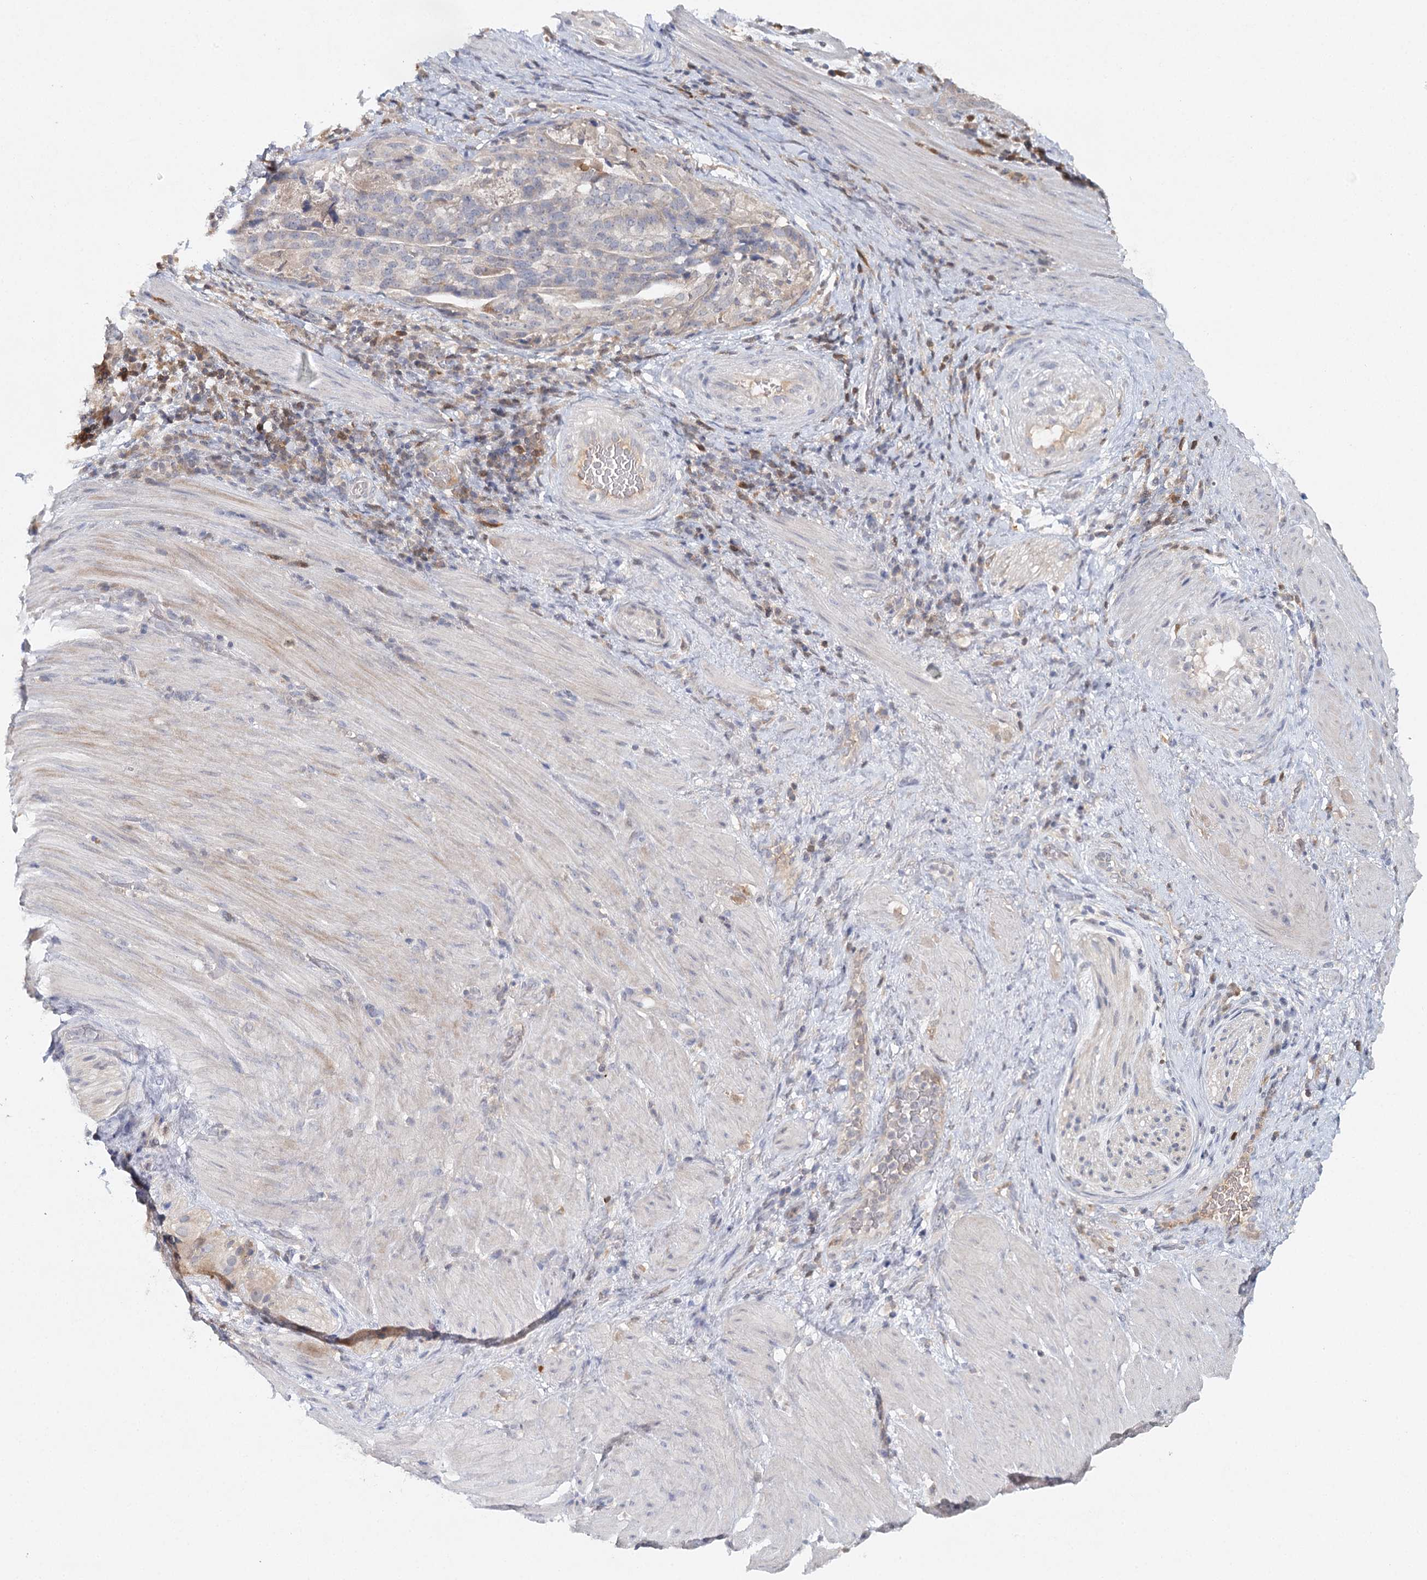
{"staining": {"intensity": "negative", "quantity": "none", "location": "none"}, "tissue": "stomach cancer", "cell_type": "Tumor cells", "image_type": "cancer", "snomed": [{"axis": "morphology", "description": "Adenocarcinoma, NOS"}, {"axis": "topography", "description": "Stomach"}], "caption": "Tumor cells are negative for protein expression in human adenocarcinoma (stomach).", "gene": "SLC41A2", "patient": {"sex": "male", "age": 48}}